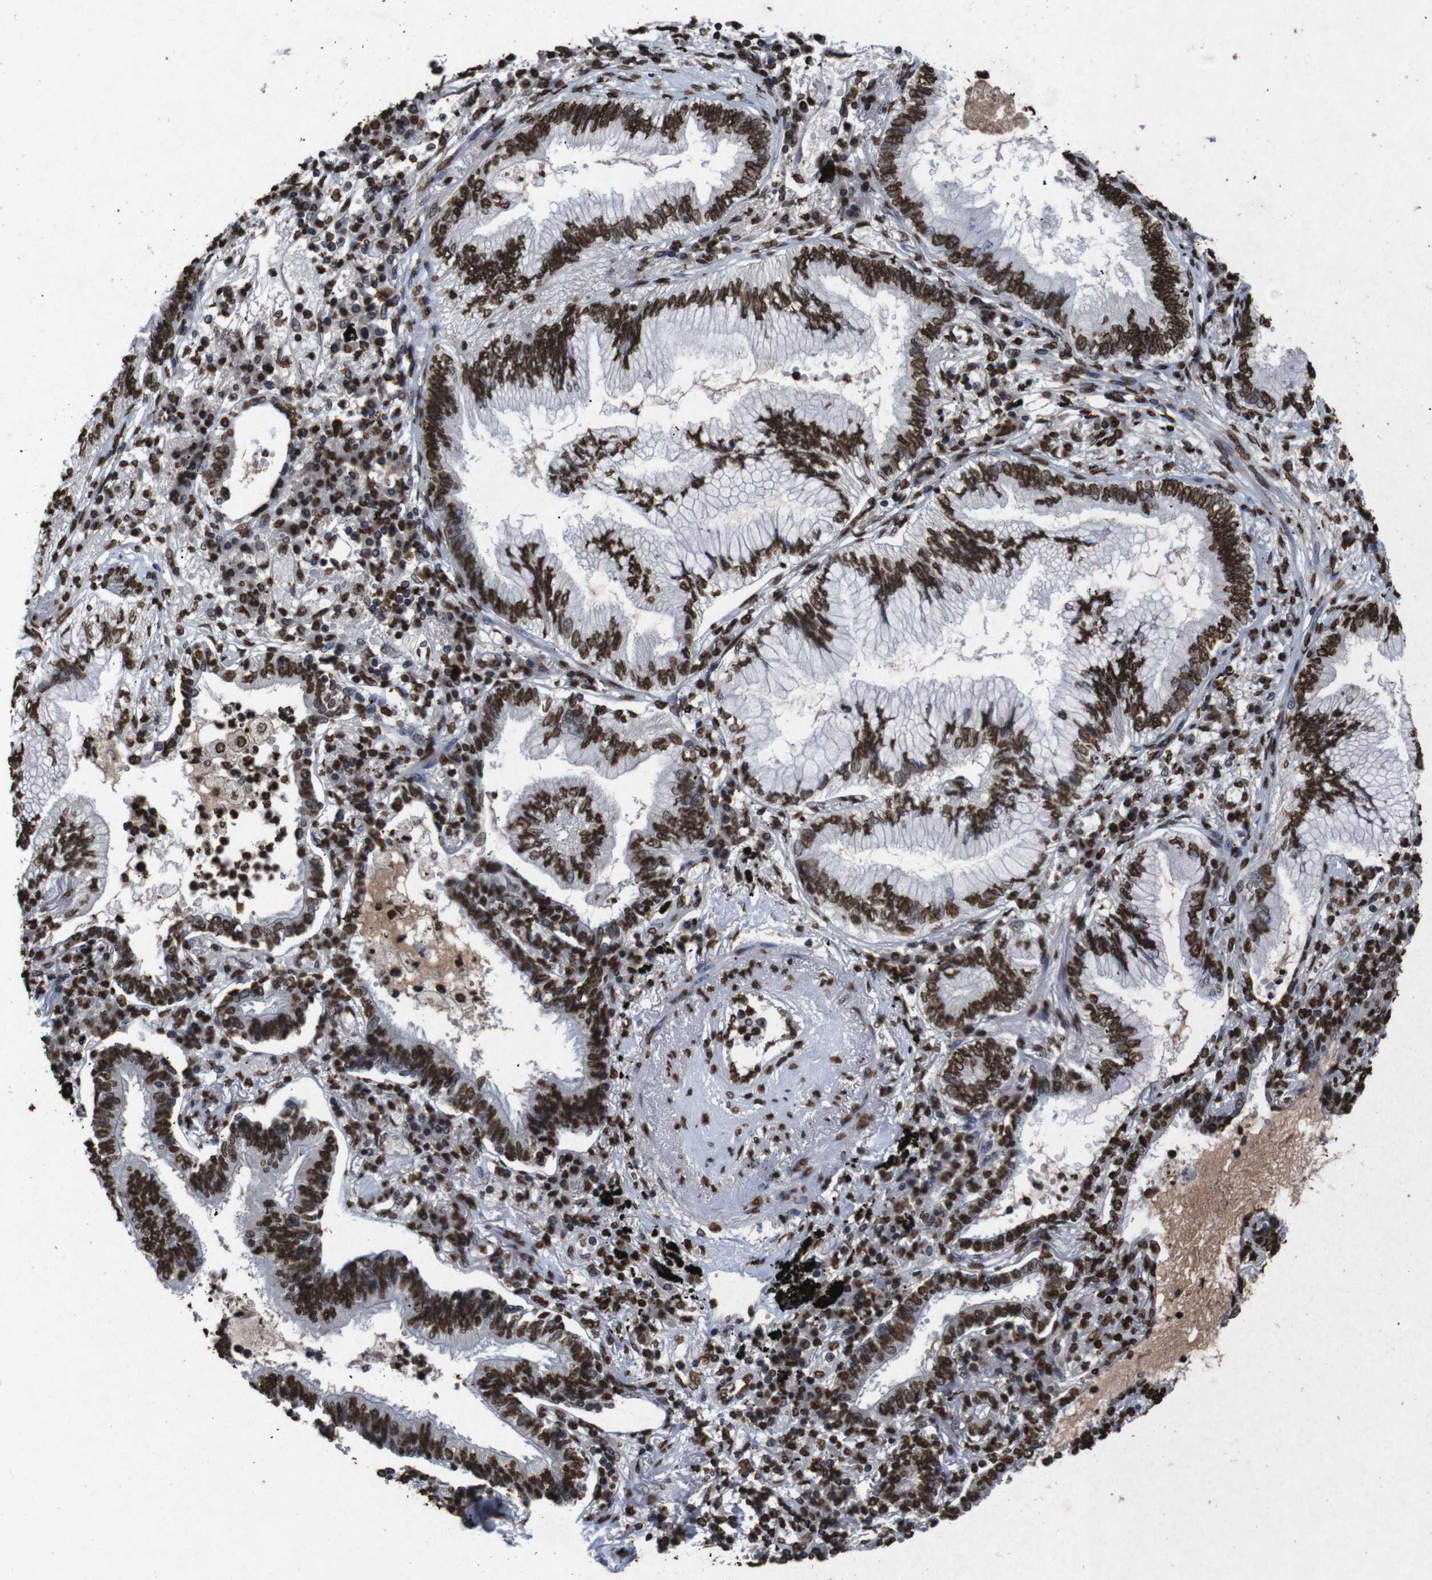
{"staining": {"intensity": "strong", "quantity": ">75%", "location": "nuclear"}, "tissue": "lung cancer", "cell_type": "Tumor cells", "image_type": "cancer", "snomed": [{"axis": "morphology", "description": "Normal tissue, NOS"}, {"axis": "morphology", "description": "Adenocarcinoma, NOS"}, {"axis": "topography", "description": "Bronchus"}, {"axis": "topography", "description": "Lung"}], "caption": "The image demonstrates immunohistochemical staining of lung adenocarcinoma. There is strong nuclear staining is appreciated in about >75% of tumor cells. (Brightfield microscopy of DAB IHC at high magnification).", "gene": "MDM2", "patient": {"sex": "female", "age": 70}}